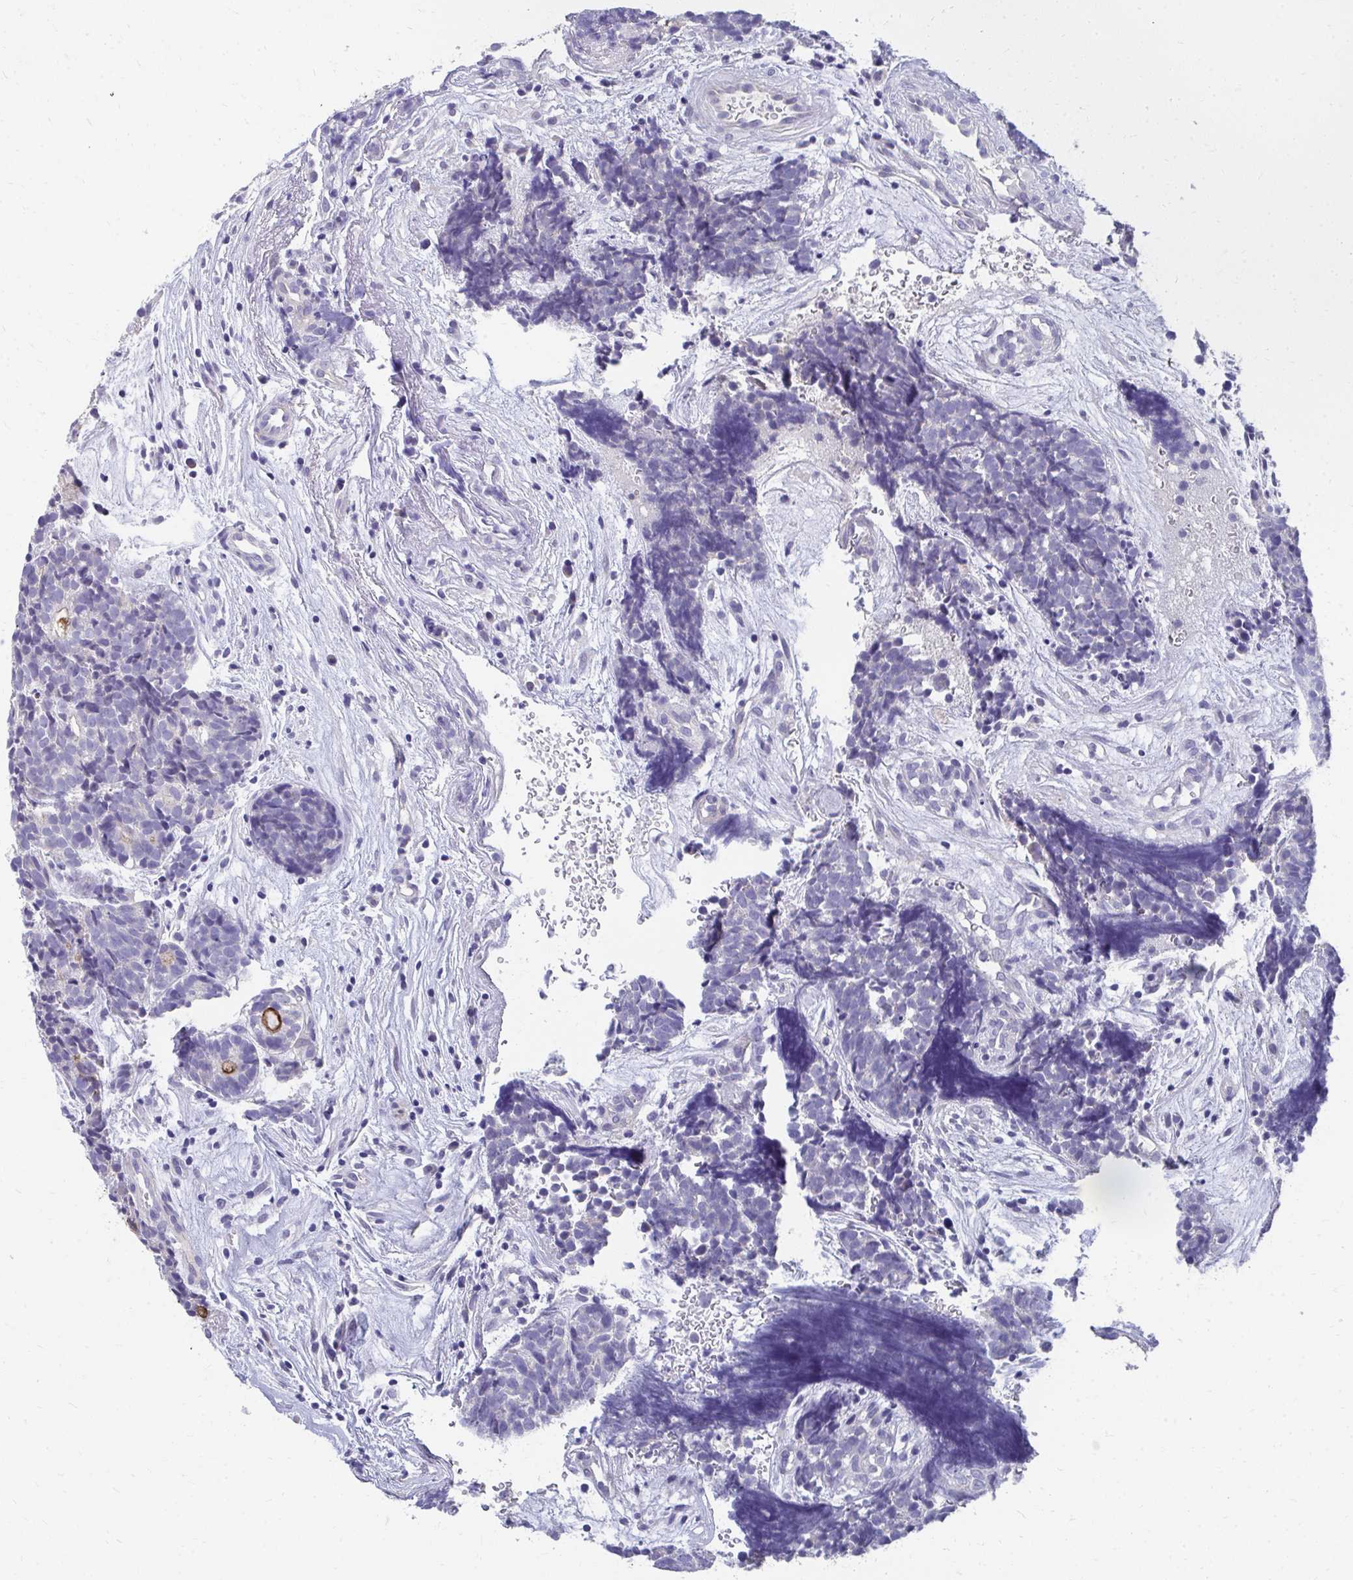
{"staining": {"intensity": "negative", "quantity": "none", "location": "none"}, "tissue": "head and neck cancer", "cell_type": "Tumor cells", "image_type": "cancer", "snomed": [{"axis": "morphology", "description": "Adenocarcinoma, NOS"}, {"axis": "topography", "description": "Head-Neck"}], "caption": "High magnification brightfield microscopy of adenocarcinoma (head and neck) stained with DAB (brown) and counterstained with hematoxylin (blue): tumor cells show no significant positivity.", "gene": "TMPRSS2", "patient": {"sex": "female", "age": 81}}